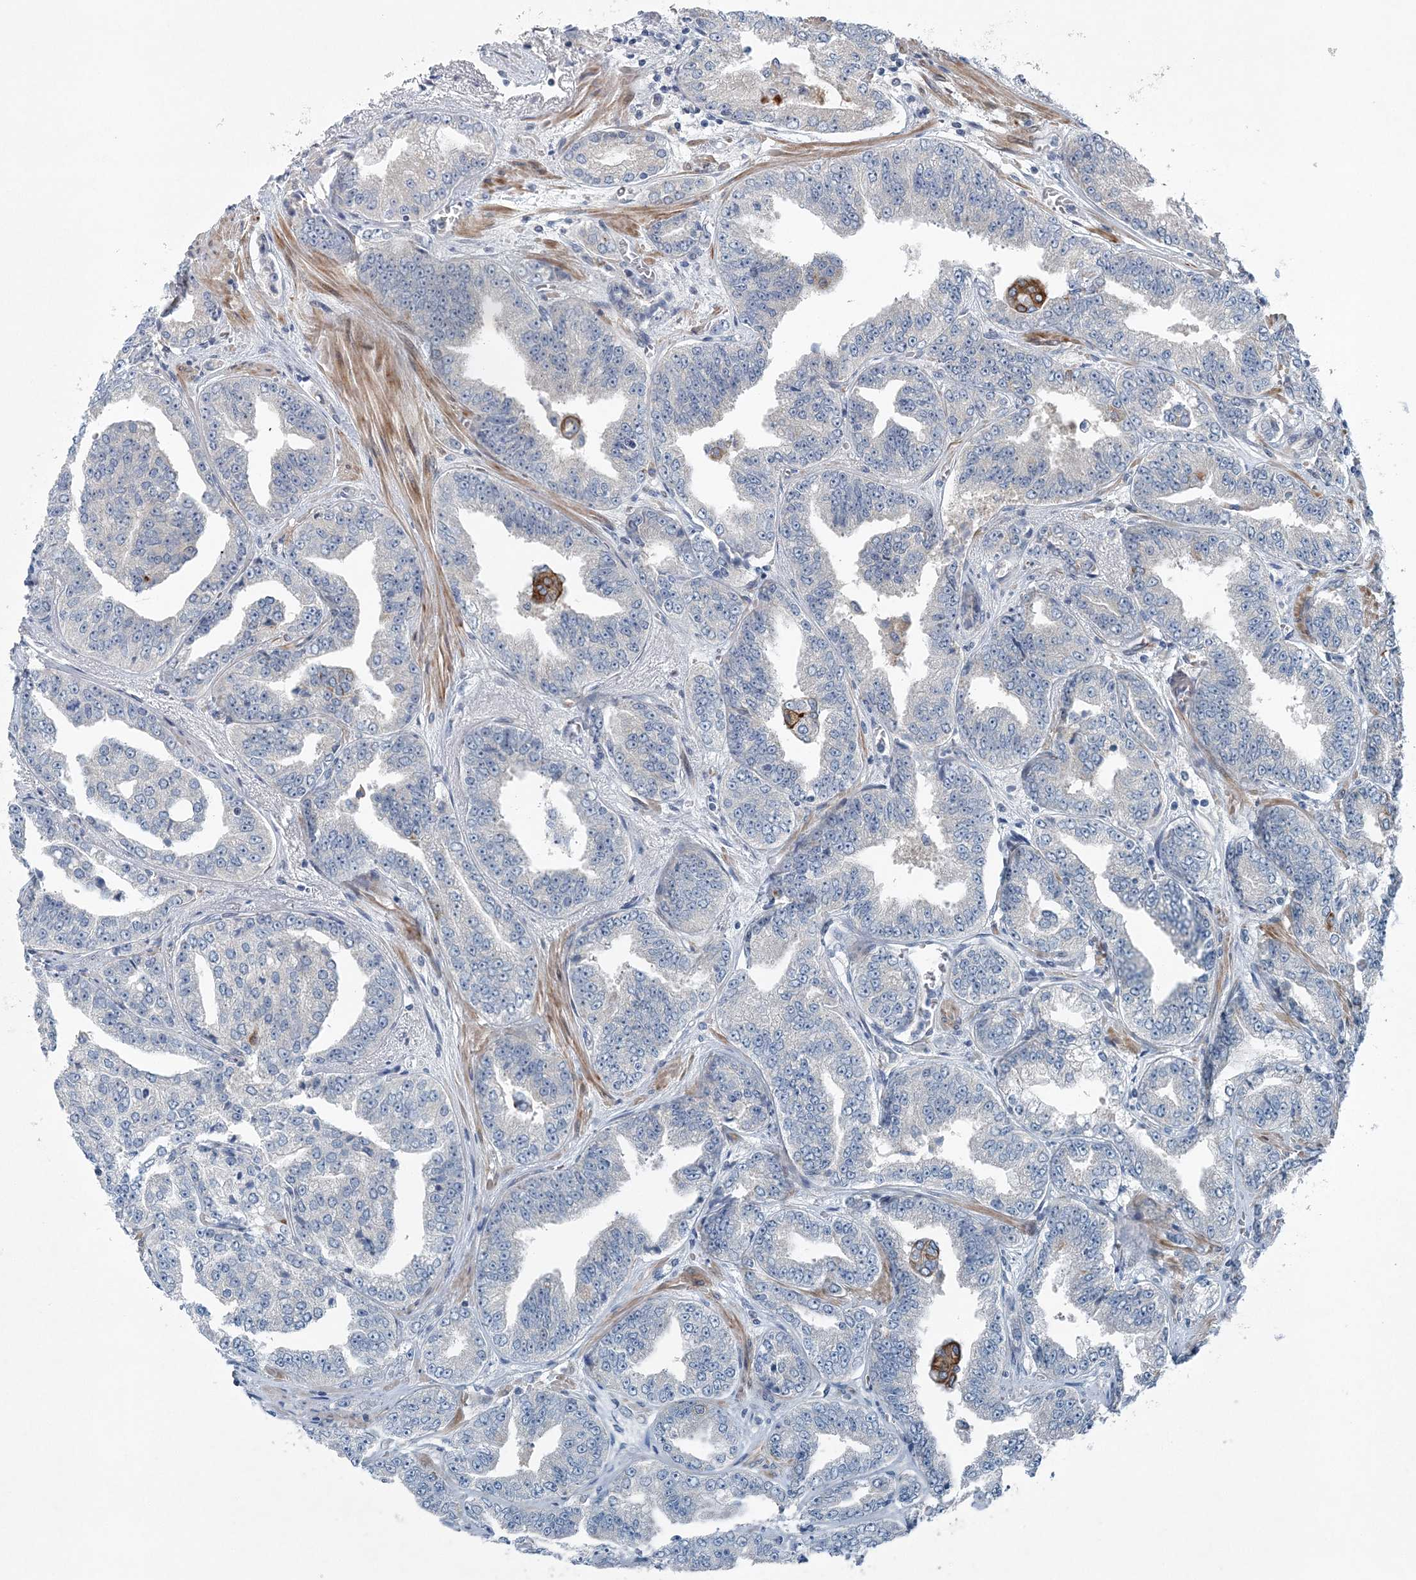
{"staining": {"intensity": "negative", "quantity": "none", "location": "none"}, "tissue": "prostate cancer", "cell_type": "Tumor cells", "image_type": "cancer", "snomed": [{"axis": "morphology", "description": "Adenocarcinoma, High grade"}, {"axis": "topography", "description": "Prostate"}], "caption": "Protein analysis of prostate high-grade adenocarcinoma demonstrates no significant expression in tumor cells. Nuclei are stained in blue.", "gene": "KIAA1586", "patient": {"sex": "male", "age": 71}}